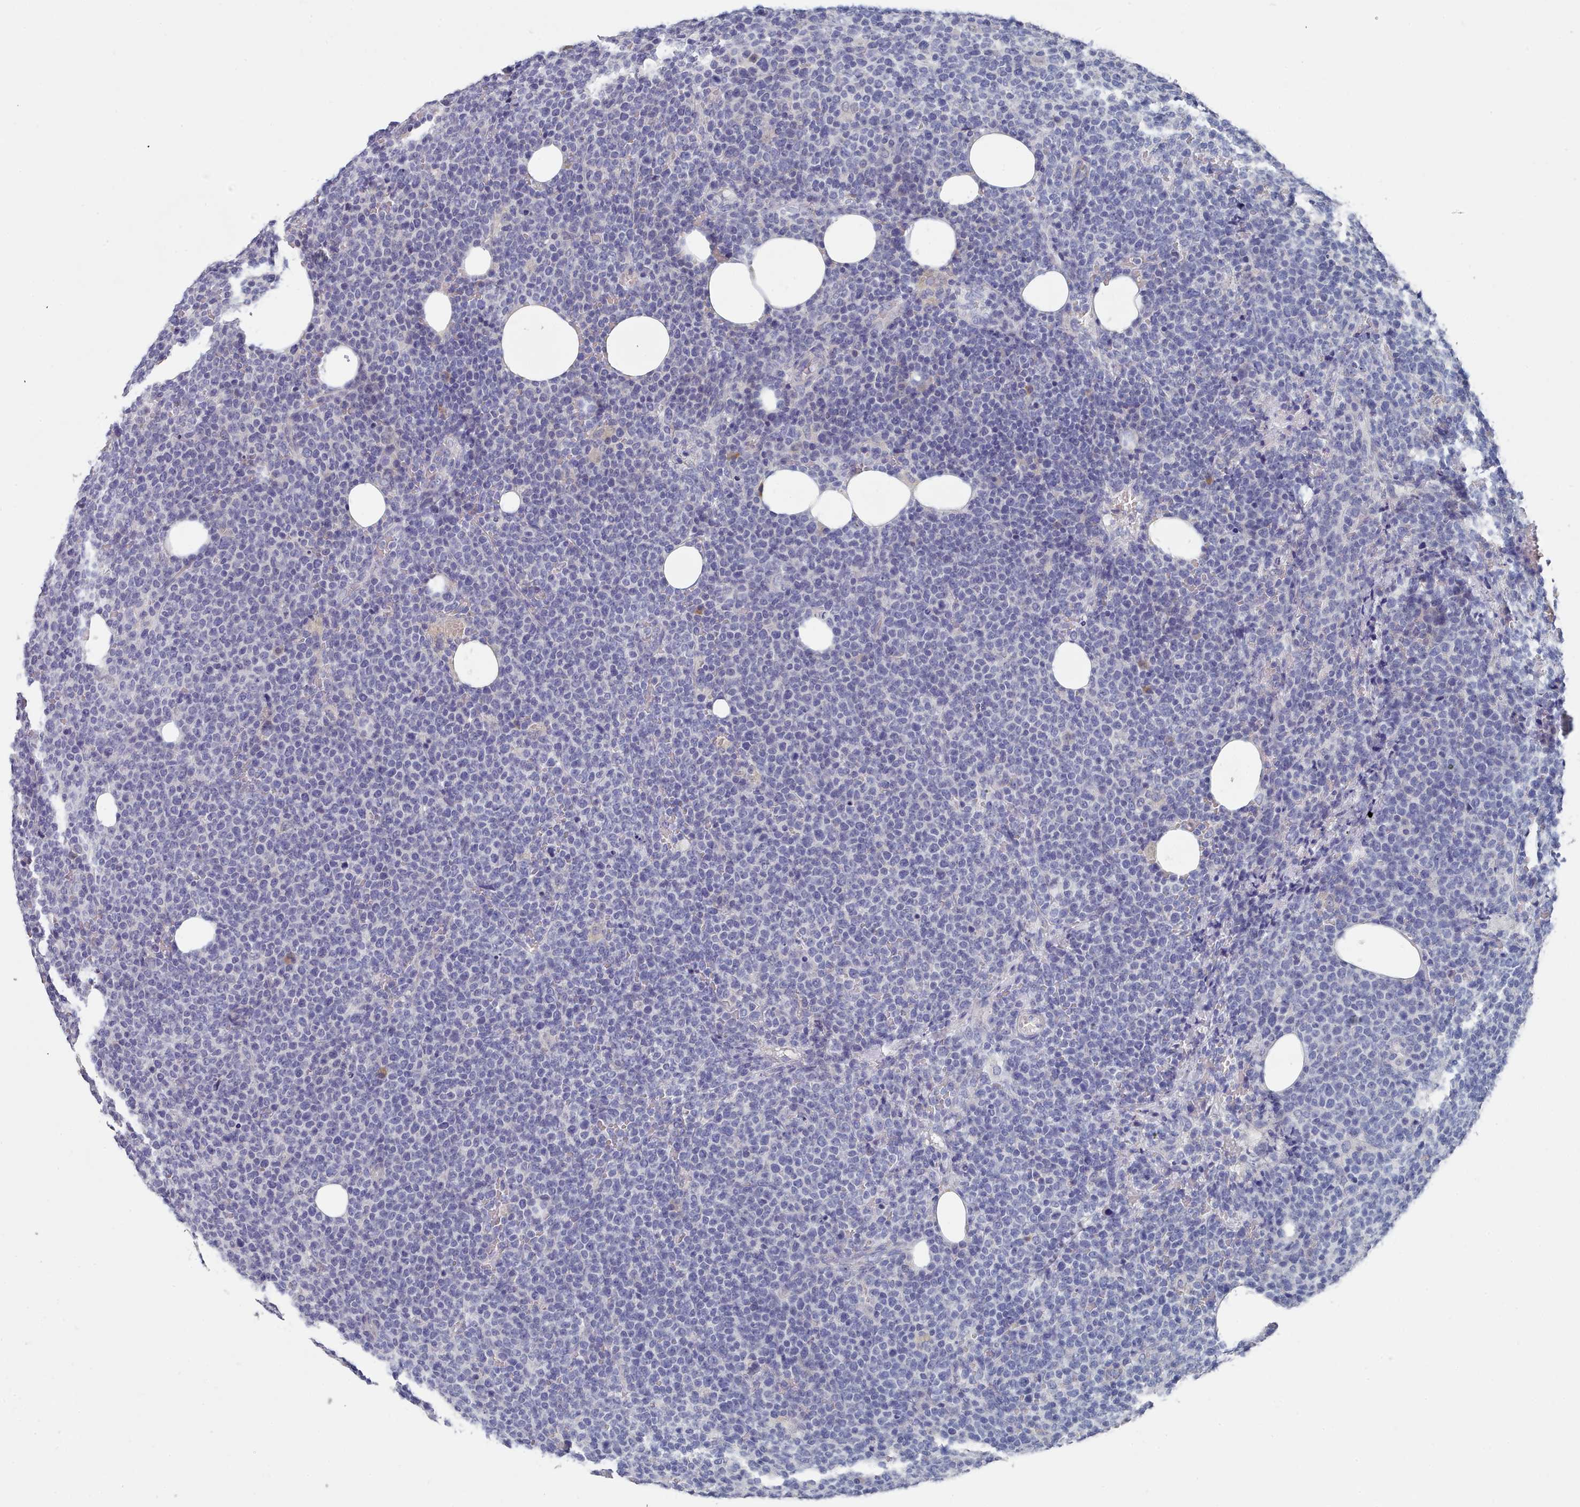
{"staining": {"intensity": "negative", "quantity": "none", "location": "none"}, "tissue": "lymphoma", "cell_type": "Tumor cells", "image_type": "cancer", "snomed": [{"axis": "morphology", "description": "Malignant lymphoma, non-Hodgkin's type, High grade"}, {"axis": "topography", "description": "Lymph node"}], "caption": "The IHC micrograph has no significant expression in tumor cells of lymphoma tissue.", "gene": "ACAD11", "patient": {"sex": "male", "age": 61}}